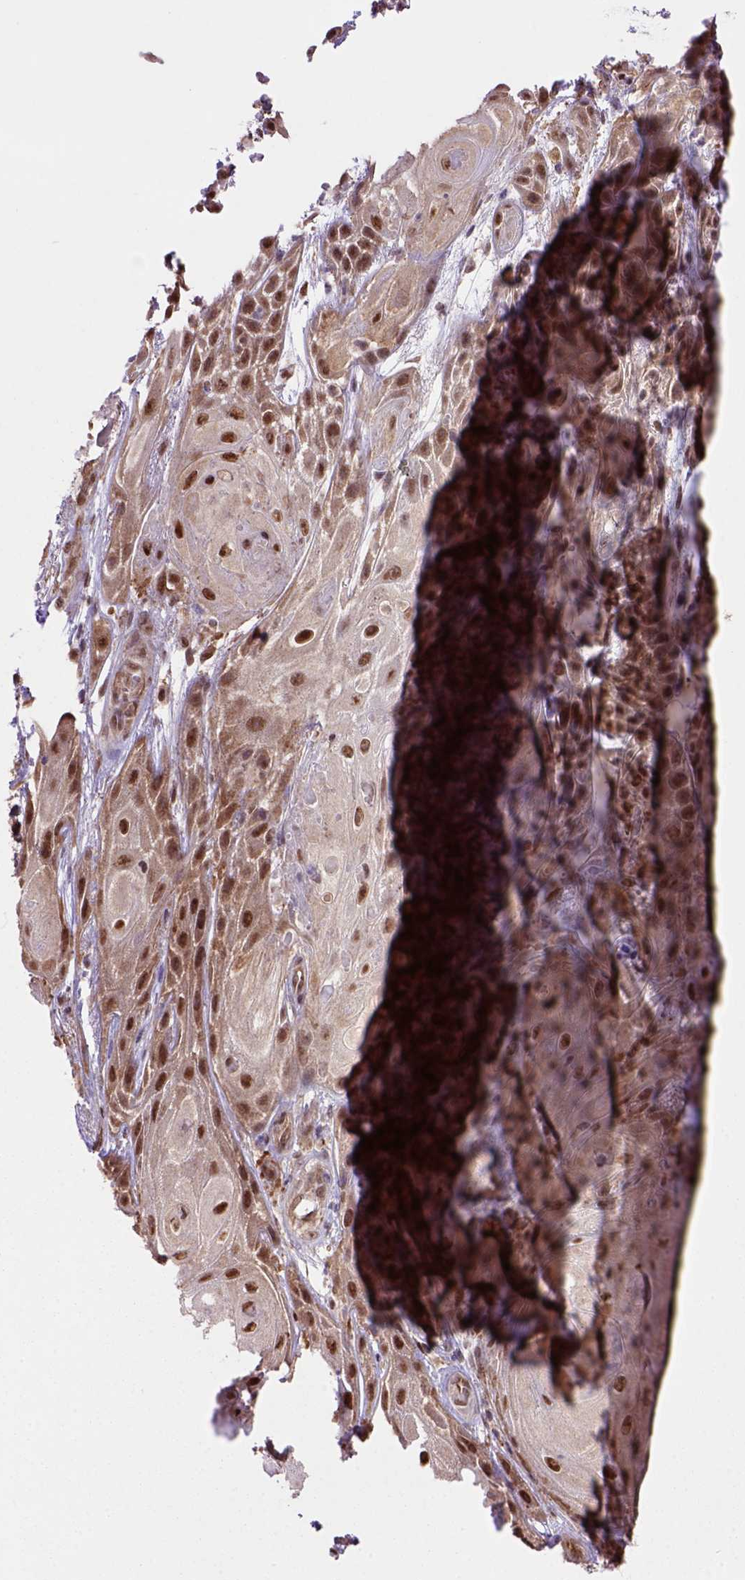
{"staining": {"intensity": "strong", "quantity": ">75%", "location": "nuclear"}, "tissue": "skin cancer", "cell_type": "Tumor cells", "image_type": "cancer", "snomed": [{"axis": "morphology", "description": "Squamous cell carcinoma, NOS"}, {"axis": "topography", "description": "Skin"}], "caption": "Brown immunohistochemical staining in squamous cell carcinoma (skin) demonstrates strong nuclear staining in approximately >75% of tumor cells.", "gene": "PSMC2", "patient": {"sex": "male", "age": 62}}